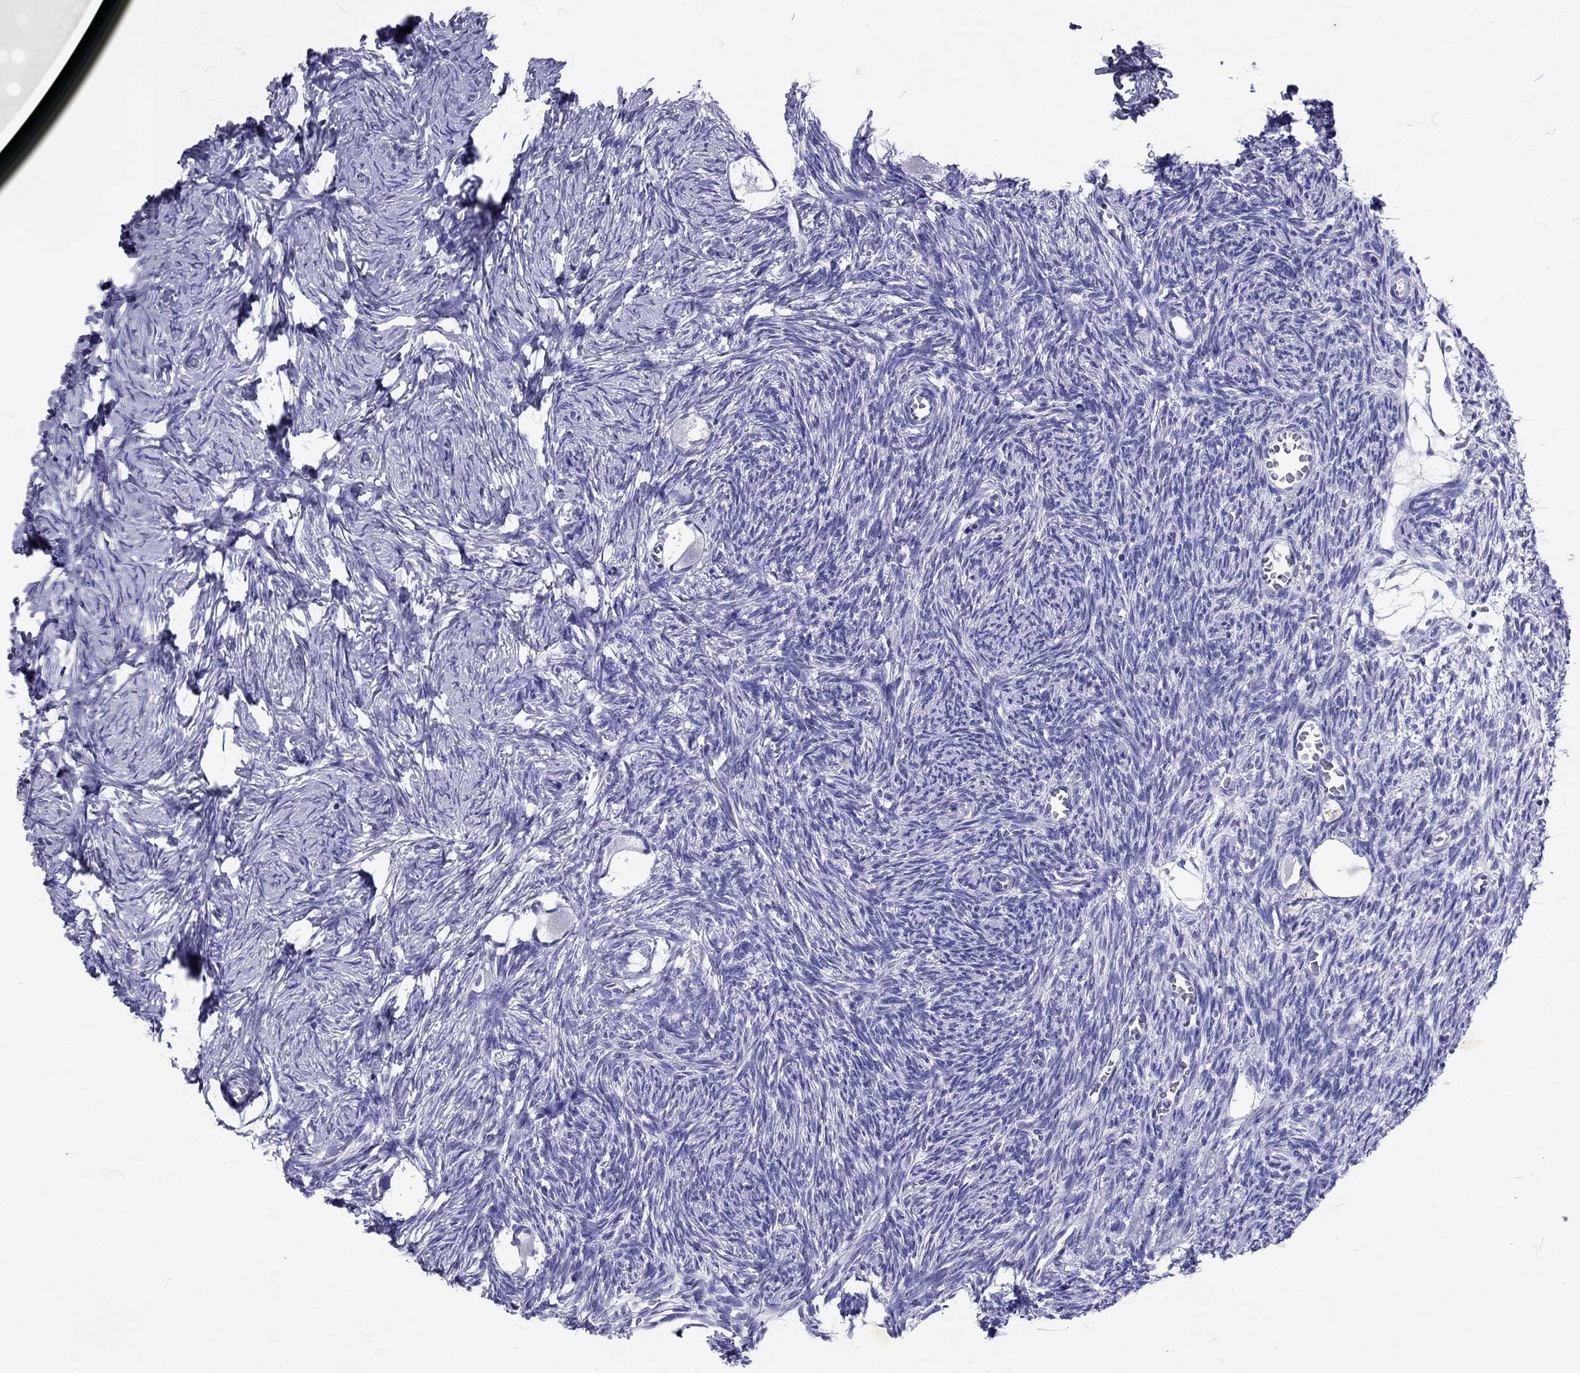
{"staining": {"intensity": "negative", "quantity": "none", "location": "none"}, "tissue": "ovary", "cell_type": "Follicle cells", "image_type": "normal", "snomed": [{"axis": "morphology", "description": "Normal tissue, NOS"}, {"axis": "topography", "description": "Ovary"}], "caption": "Normal ovary was stained to show a protein in brown. There is no significant positivity in follicle cells. (DAB (3,3'-diaminobenzidine) IHC, high magnification).", "gene": "AVP", "patient": {"sex": "female", "age": 27}}